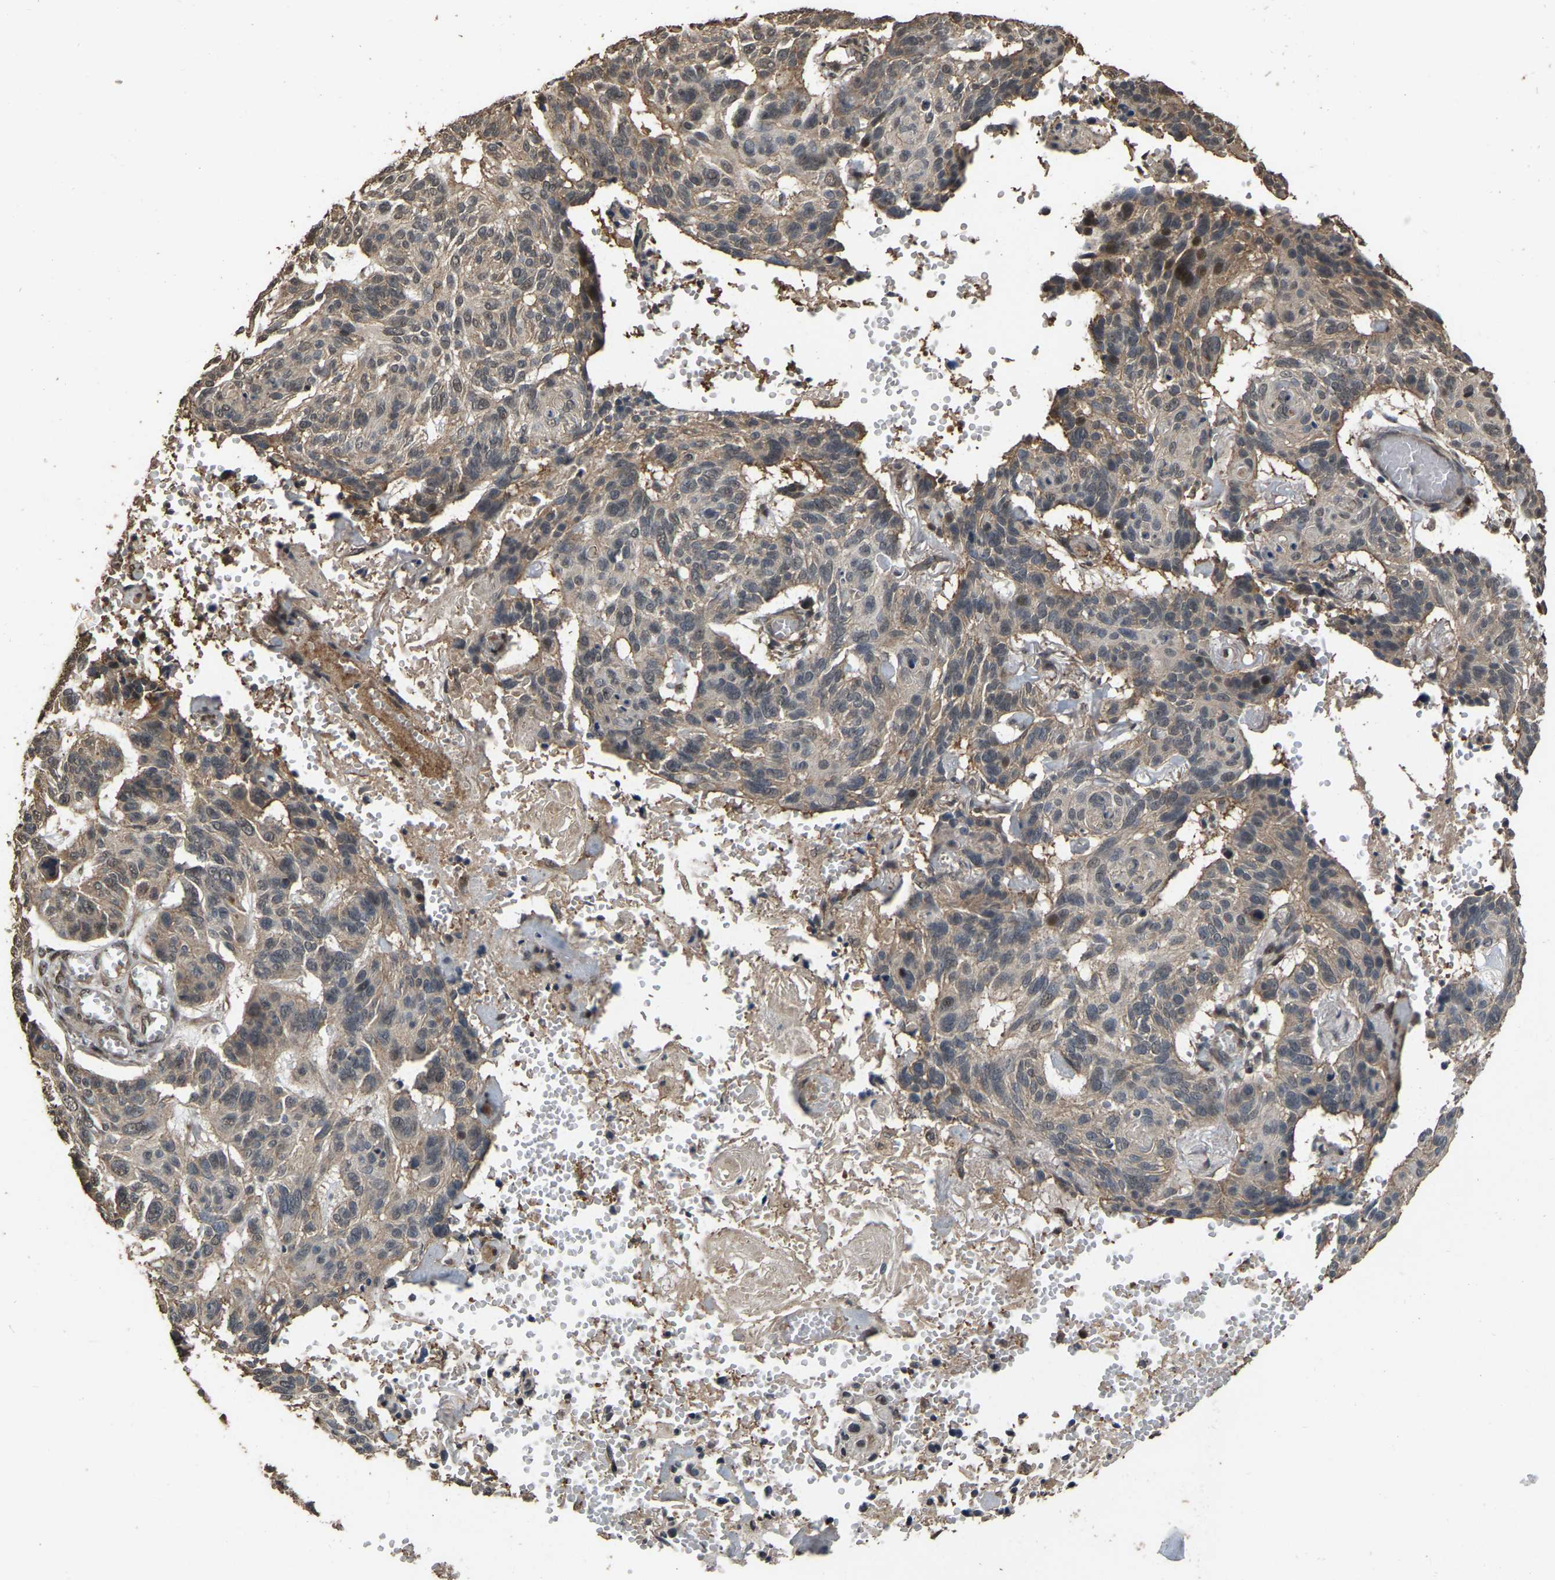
{"staining": {"intensity": "moderate", "quantity": "<25%", "location": "cytoplasmic/membranous"}, "tissue": "skin cancer", "cell_type": "Tumor cells", "image_type": "cancer", "snomed": [{"axis": "morphology", "description": "Basal cell carcinoma"}, {"axis": "topography", "description": "Skin"}], "caption": "This image shows IHC staining of human basal cell carcinoma (skin), with low moderate cytoplasmic/membranous staining in approximately <25% of tumor cells.", "gene": "ARHGAP23", "patient": {"sex": "male", "age": 85}}